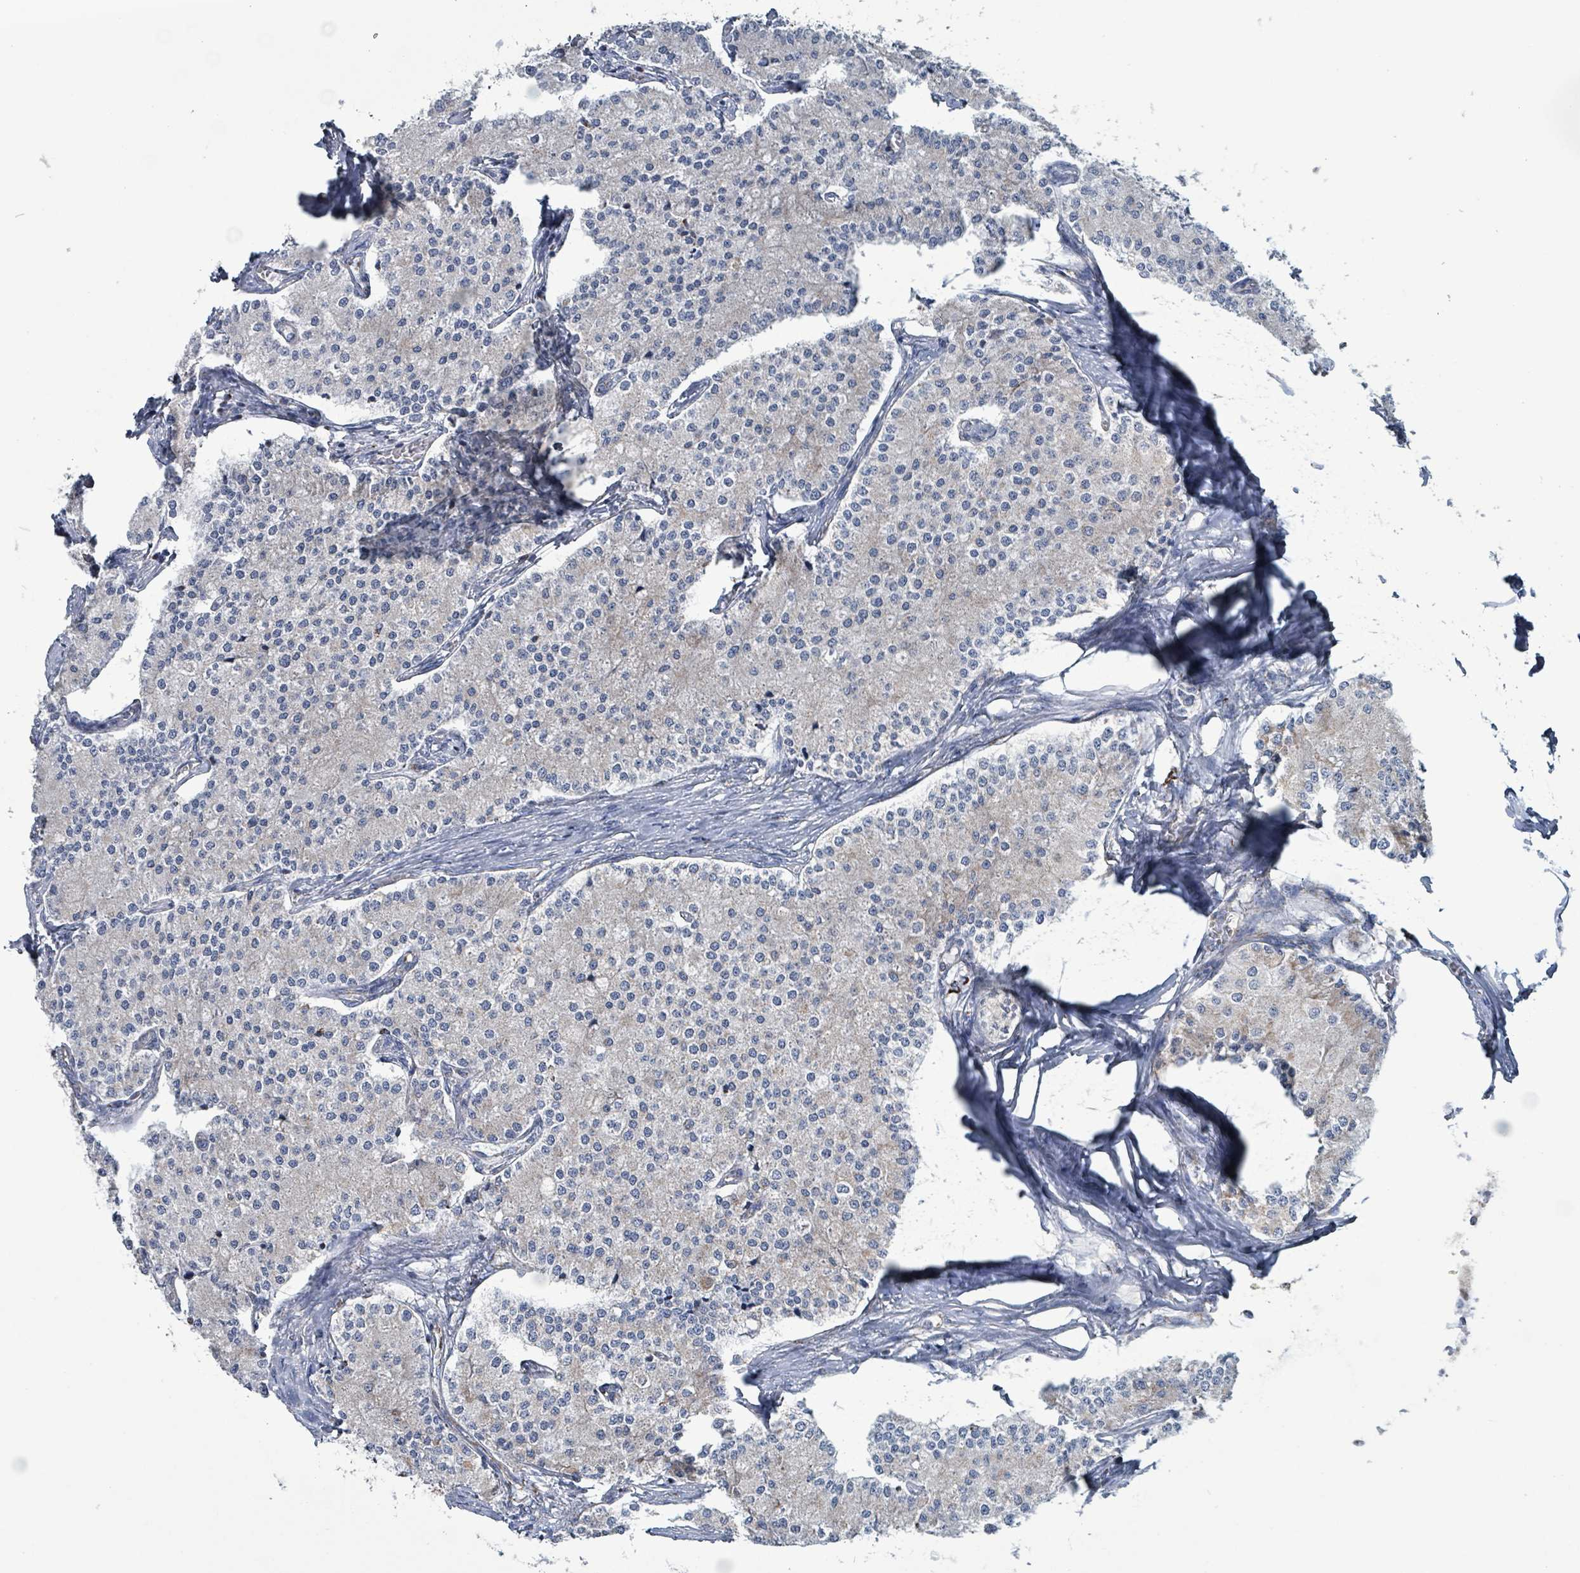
{"staining": {"intensity": "negative", "quantity": "none", "location": "none"}, "tissue": "carcinoid", "cell_type": "Tumor cells", "image_type": "cancer", "snomed": [{"axis": "morphology", "description": "Carcinoid, malignant, NOS"}, {"axis": "topography", "description": "Colon"}], "caption": "DAB immunohistochemical staining of carcinoid (malignant) demonstrates no significant staining in tumor cells.", "gene": "IDH3B", "patient": {"sex": "female", "age": 52}}